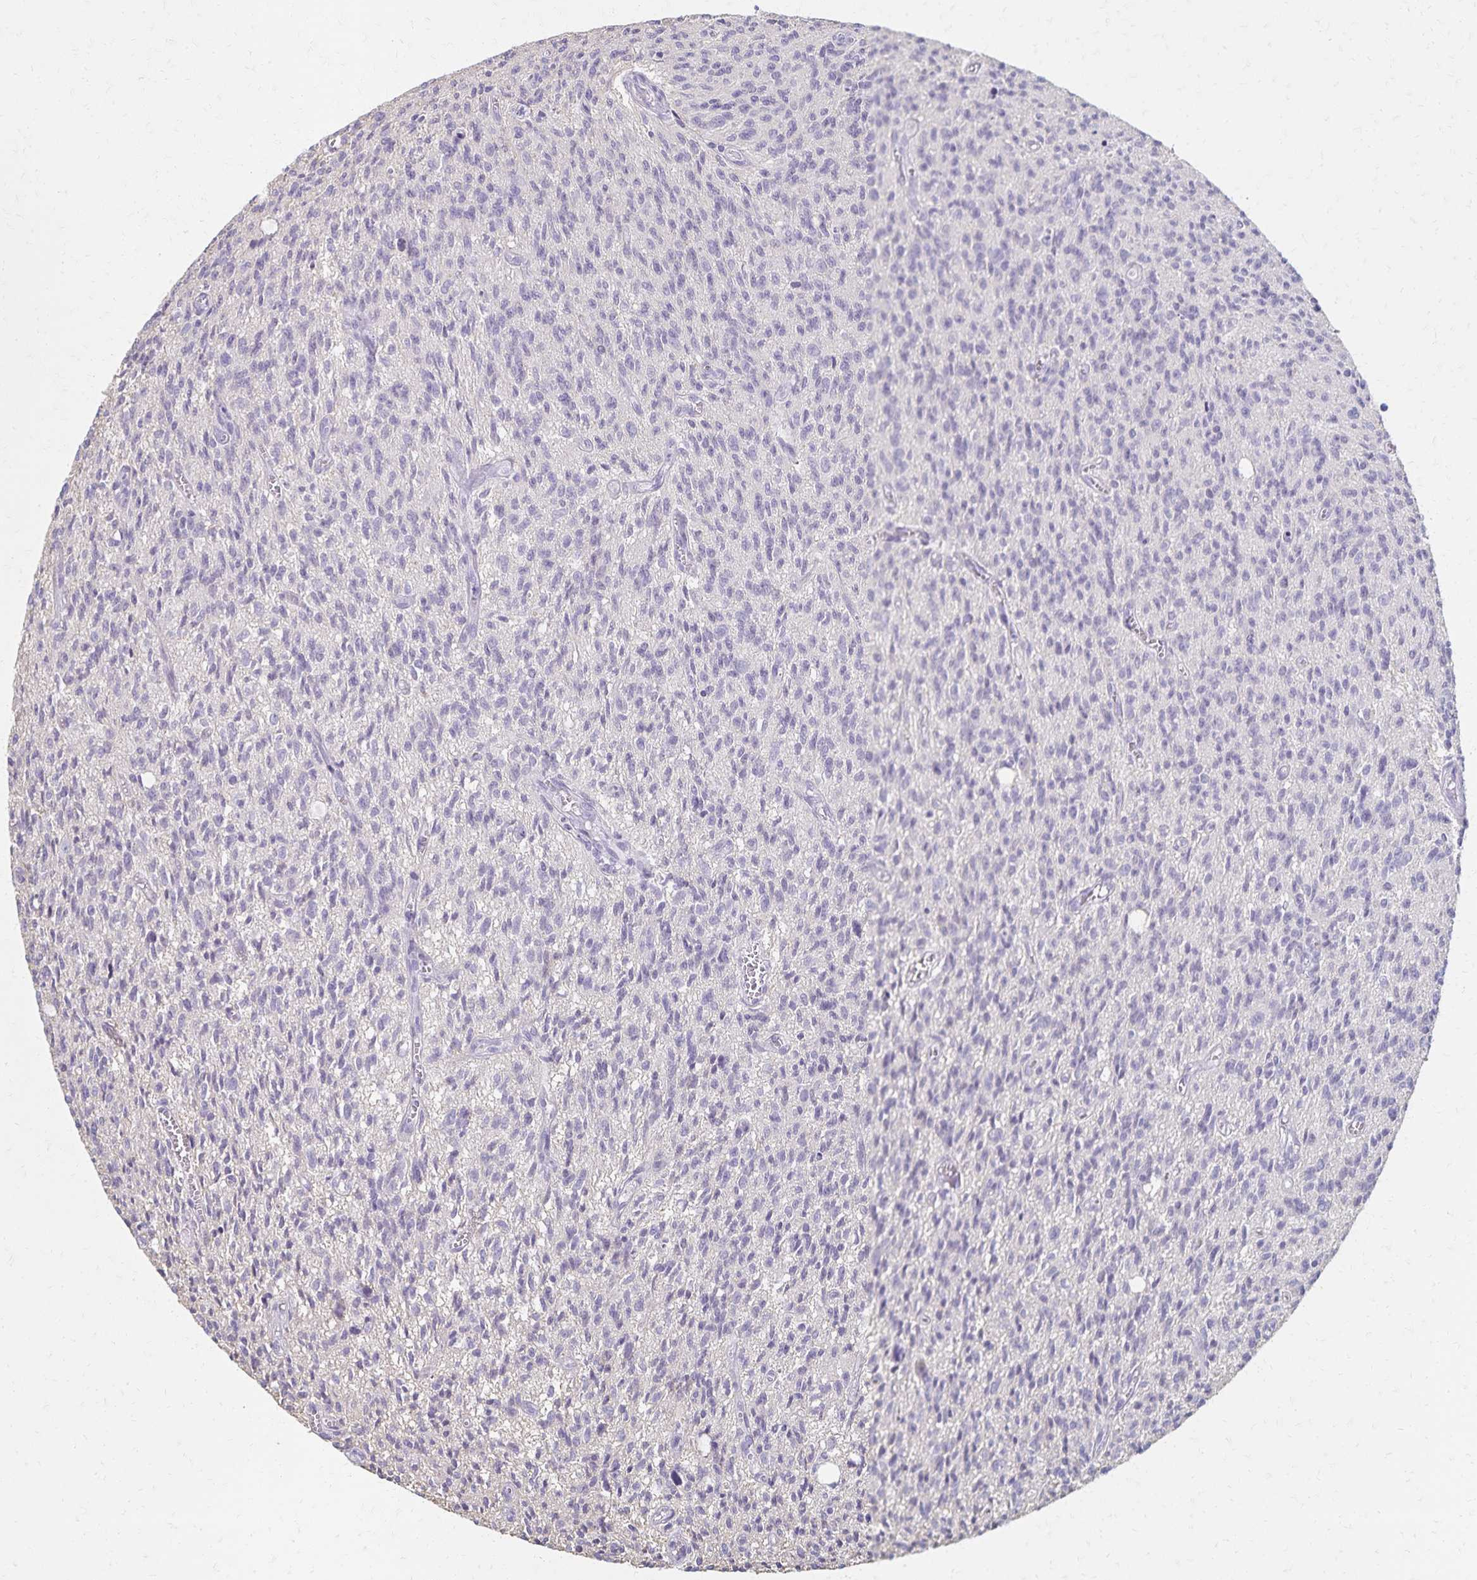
{"staining": {"intensity": "negative", "quantity": "none", "location": "none"}, "tissue": "glioma", "cell_type": "Tumor cells", "image_type": "cancer", "snomed": [{"axis": "morphology", "description": "Glioma, malignant, Low grade"}, {"axis": "topography", "description": "Brain"}], "caption": "Immunohistochemistry histopathology image of malignant glioma (low-grade) stained for a protein (brown), which shows no positivity in tumor cells.", "gene": "KISS1", "patient": {"sex": "male", "age": 64}}